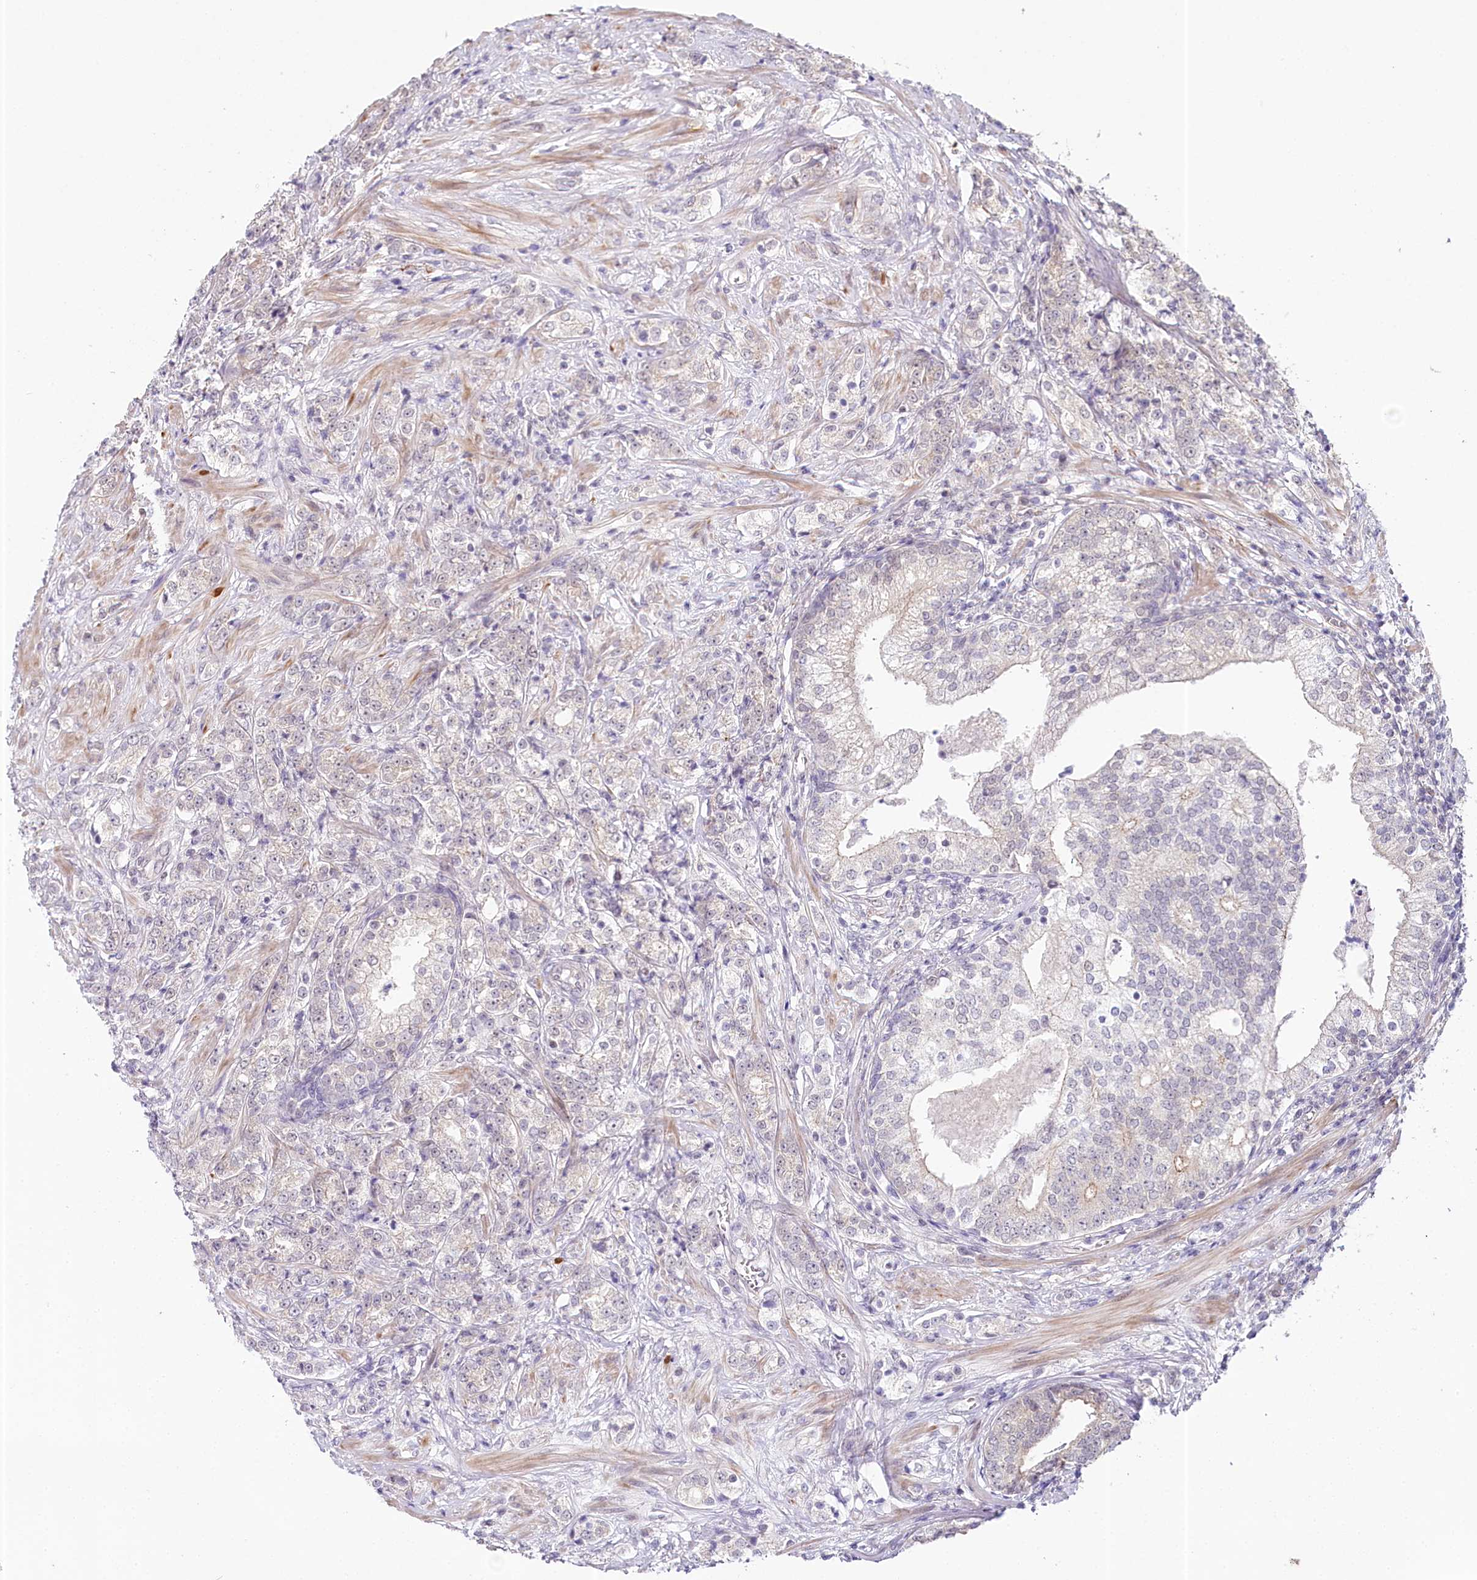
{"staining": {"intensity": "negative", "quantity": "none", "location": "none"}, "tissue": "prostate cancer", "cell_type": "Tumor cells", "image_type": "cancer", "snomed": [{"axis": "morphology", "description": "Adenocarcinoma, High grade"}, {"axis": "topography", "description": "Prostate"}], "caption": "Prostate high-grade adenocarcinoma was stained to show a protein in brown. There is no significant staining in tumor cells.", "gene": "AMTN", "patient": {"sex": "male", "age": 69}}